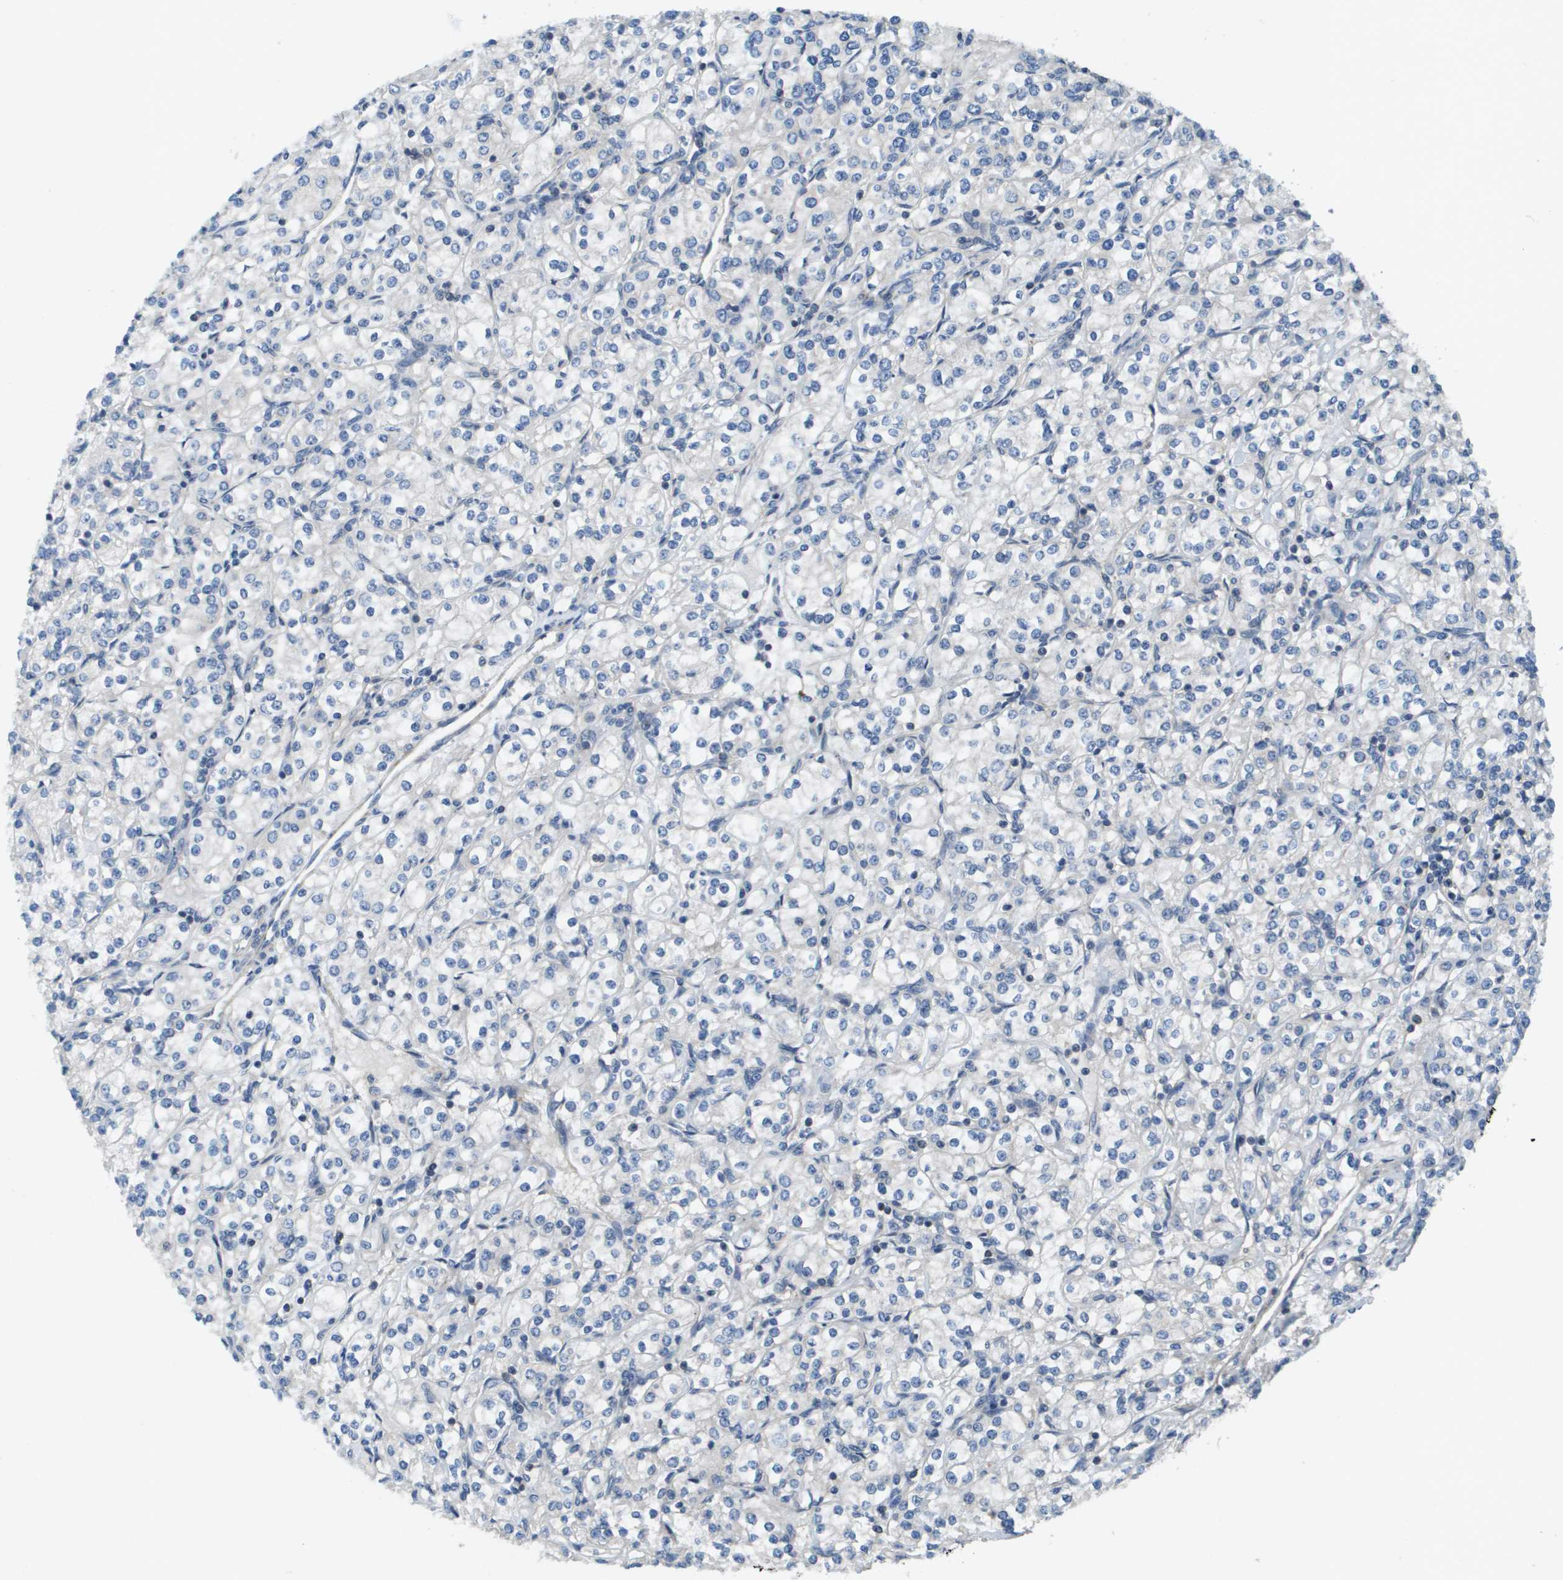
{"staining": {"intensity": "negative", "quantity": "none", "location": "none"}, "tissue": "renal cancer", "cell_type": "Tumor cells", "image_type": "cancer", "snomed": [{"axis": "morphology", "description": "Adenocarcinoma, NOS"}, {"axis": "topography", "description": "Kidney"}], "caption": "Tumor cells show no significant protein expression in renal cancer (adenocarcinoma).", "gene": "KRT23", "patient": {"sex": "male", "age": 77}}